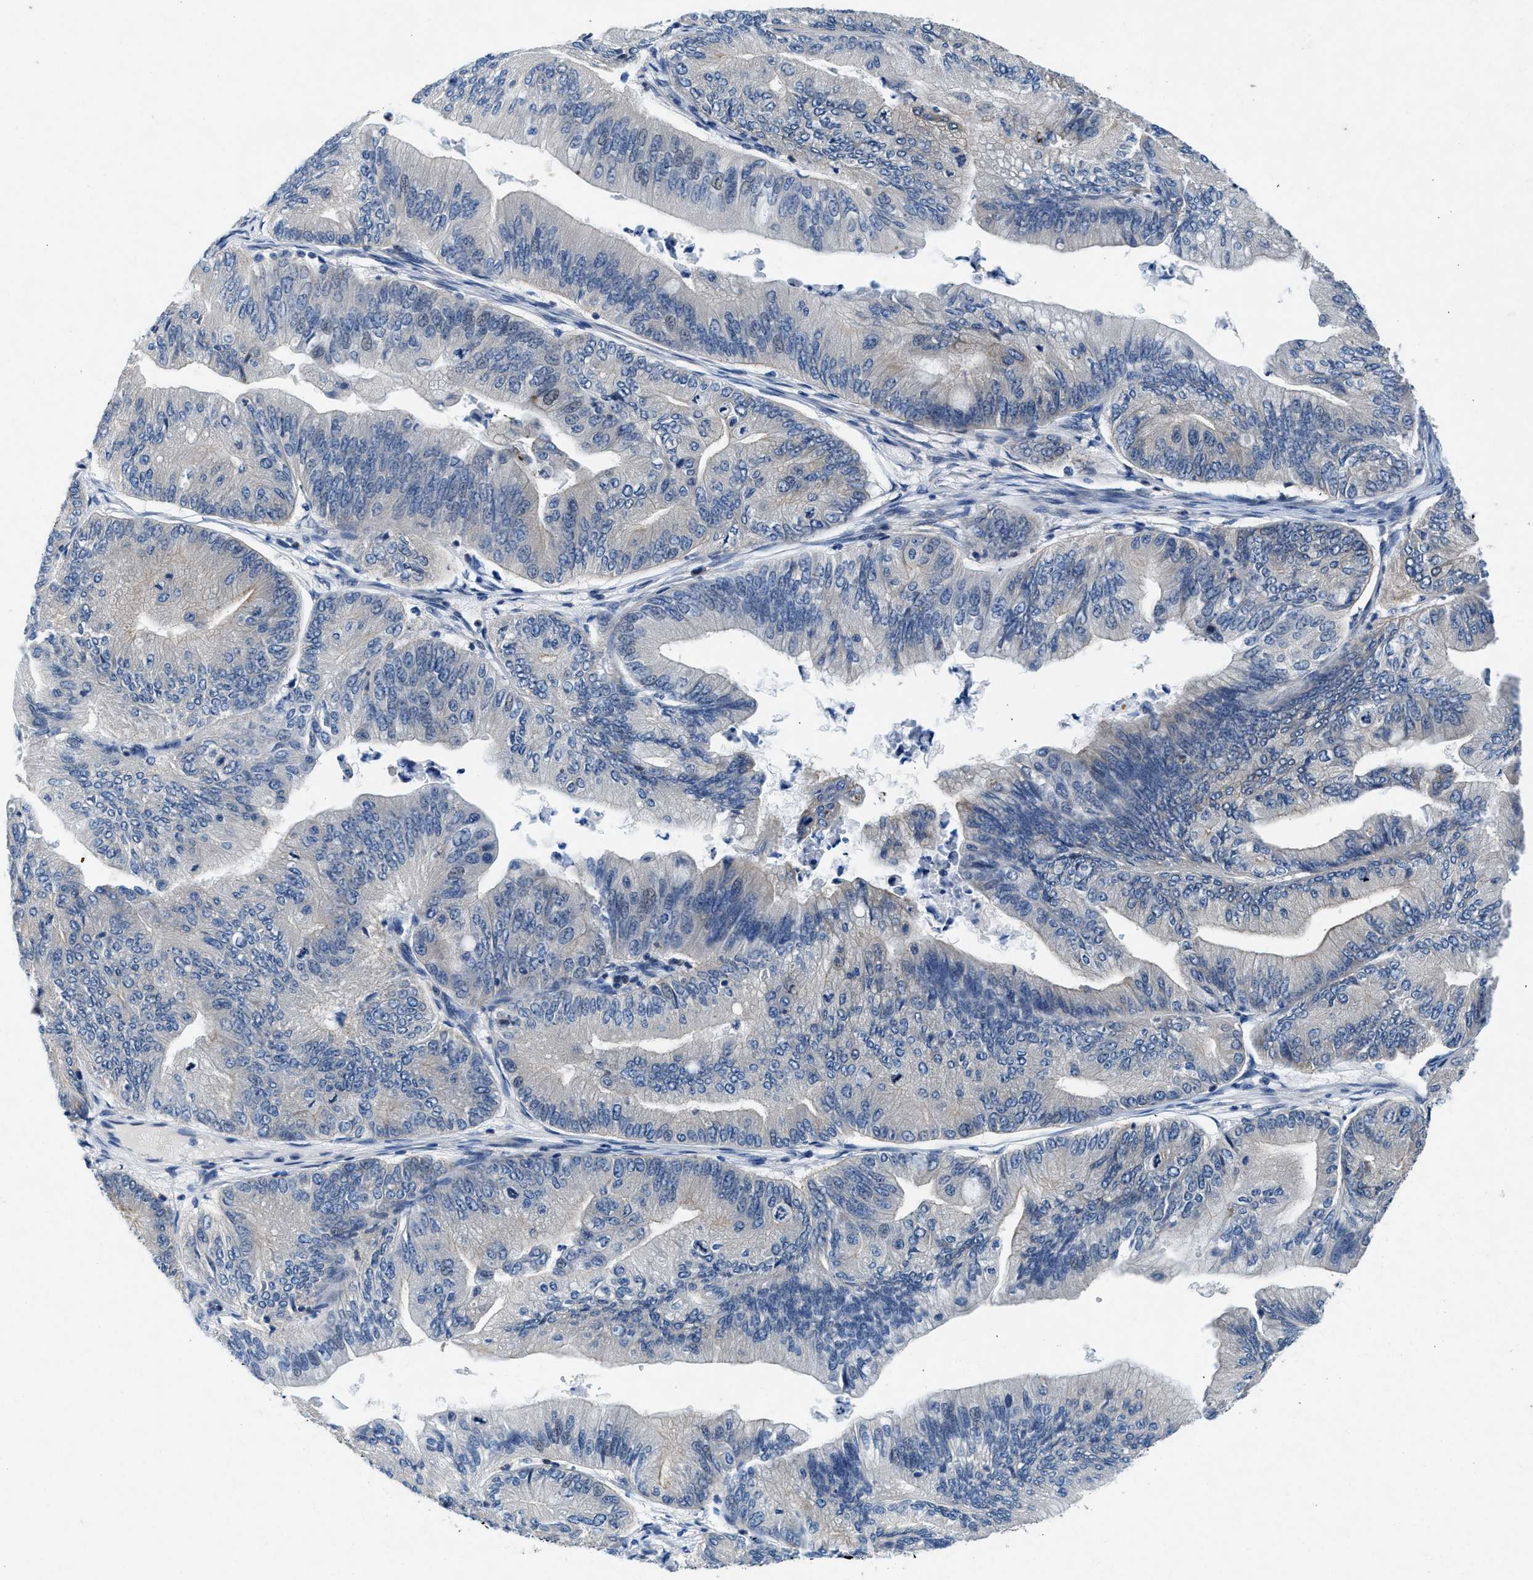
{"staining": {"intensity": "negative", "quantity": "none", "location": "none"}, "tissue": "ovarian cancer", "cell_type": "Tumor cells", "image_type": "cancer", "snomed": [{"axis": "morphology", "description": "Cystadenocarcinoma, mucinous, NOS"}, {"axis": "topography", "description": "Ovary"}], "caption": "Immunohistochemical staining of ovarian mucinous cystadenocarcinoma displays no significant positivity in tumor cells.", "gene": "COPS2", "patient": {"sex": "female", "age": 61}}